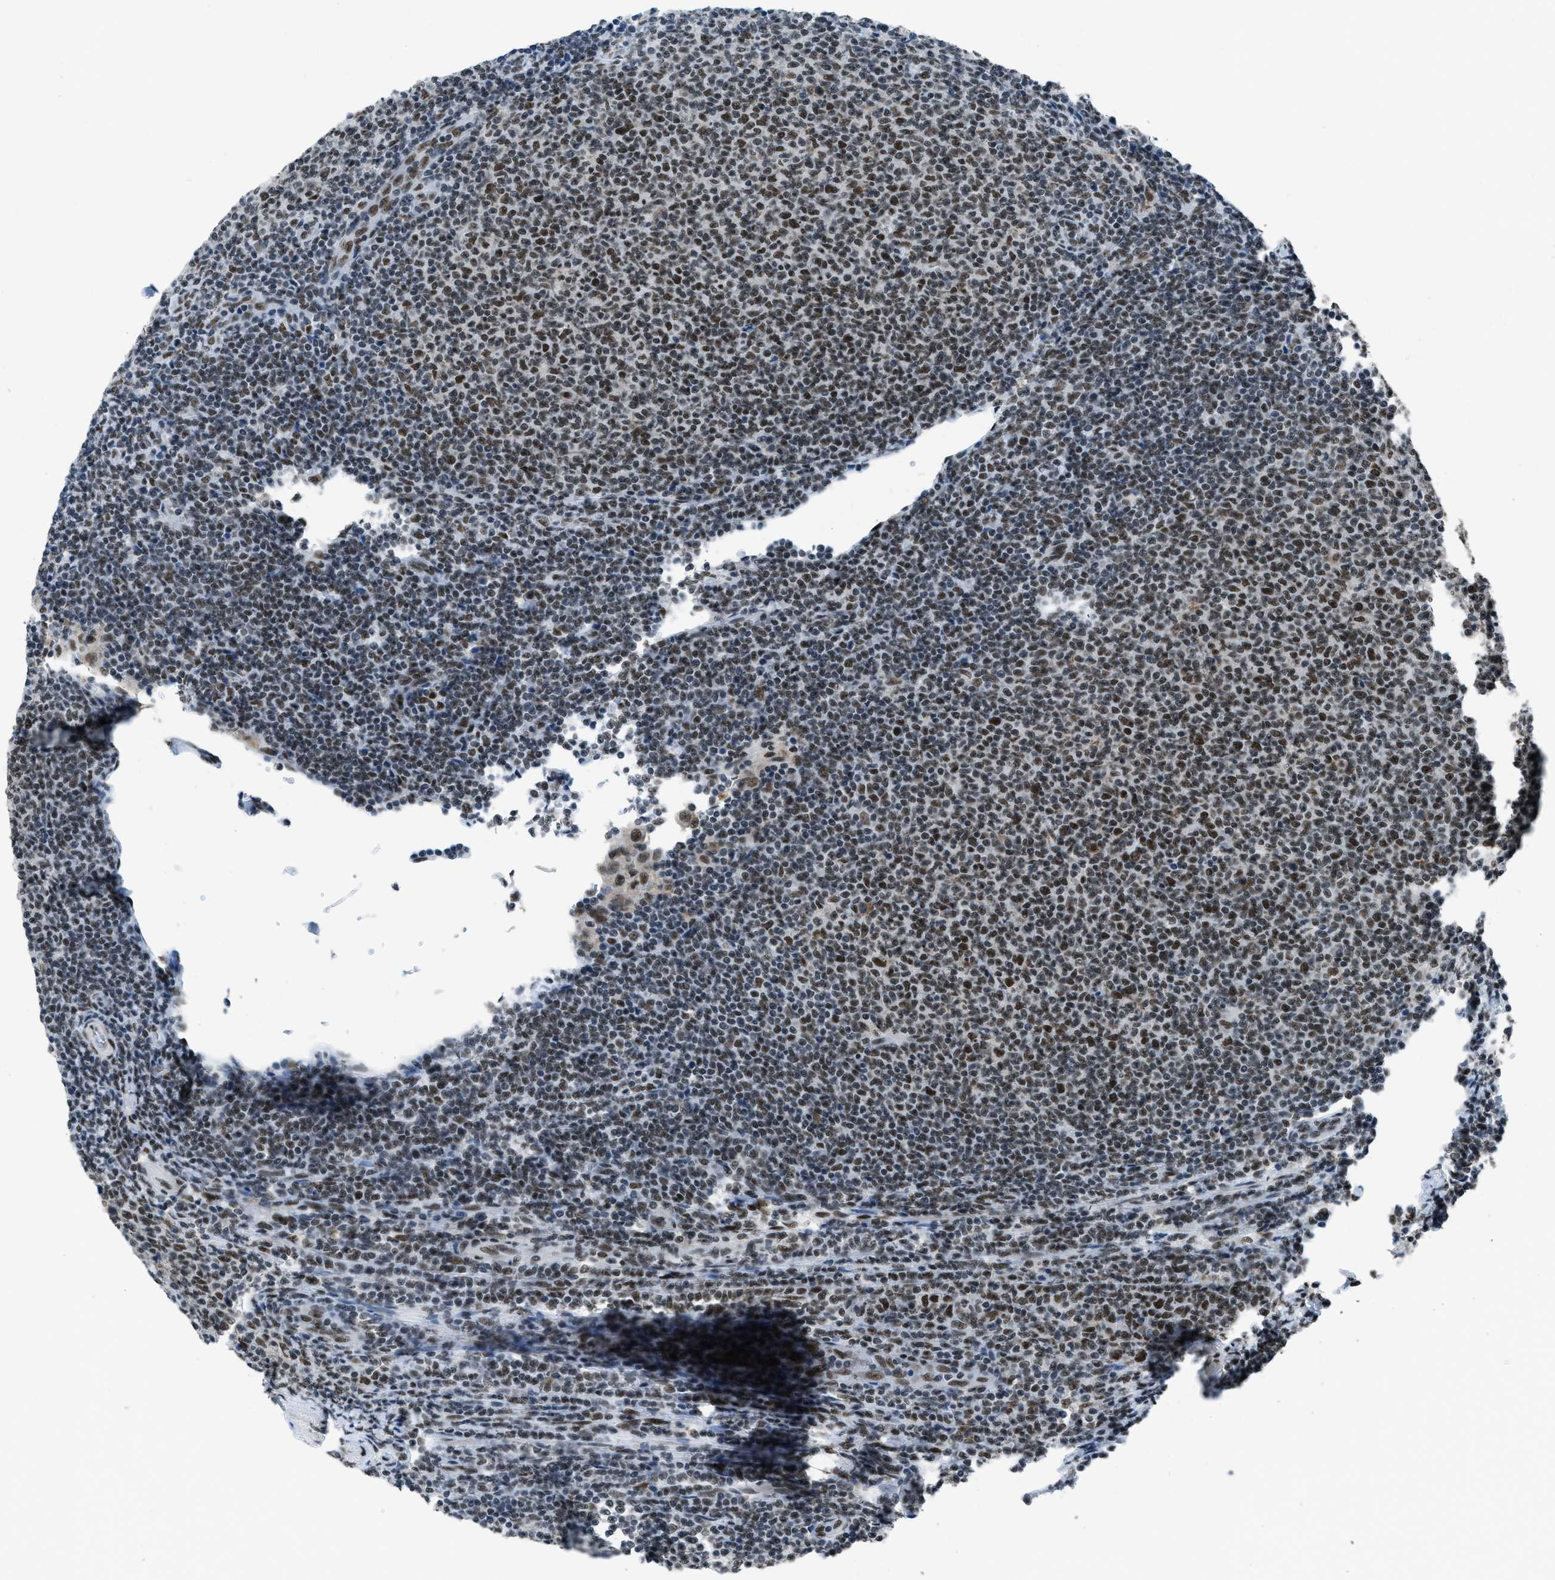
{"staining": {"intensity": "strong", "quantity": "25%-75%", "location": "nuclear"}, "tissue": "lymphoma", "cell_type": "Tumor cells", "image_type": "cancer", "snomed": [{"axis": "morphology", "description": "Malignant lymphoma, non-Hodgkin's type, Low grade"}, {"axis": "topography", "description": "Lymph node"}], "caption": "Lymphoma tissue displays strong nuclear staining in approximately 25%-75% of tumor cells, visualized by immunohistochemistry. Using DAB (3,3'-diaminobenzidine) (brown) and hematoxylin (blue) stains, captured at high magnification using brightfield microscopy.", "gene": "GATAD2B", "patient": {"sex": "male", "age": 66}}